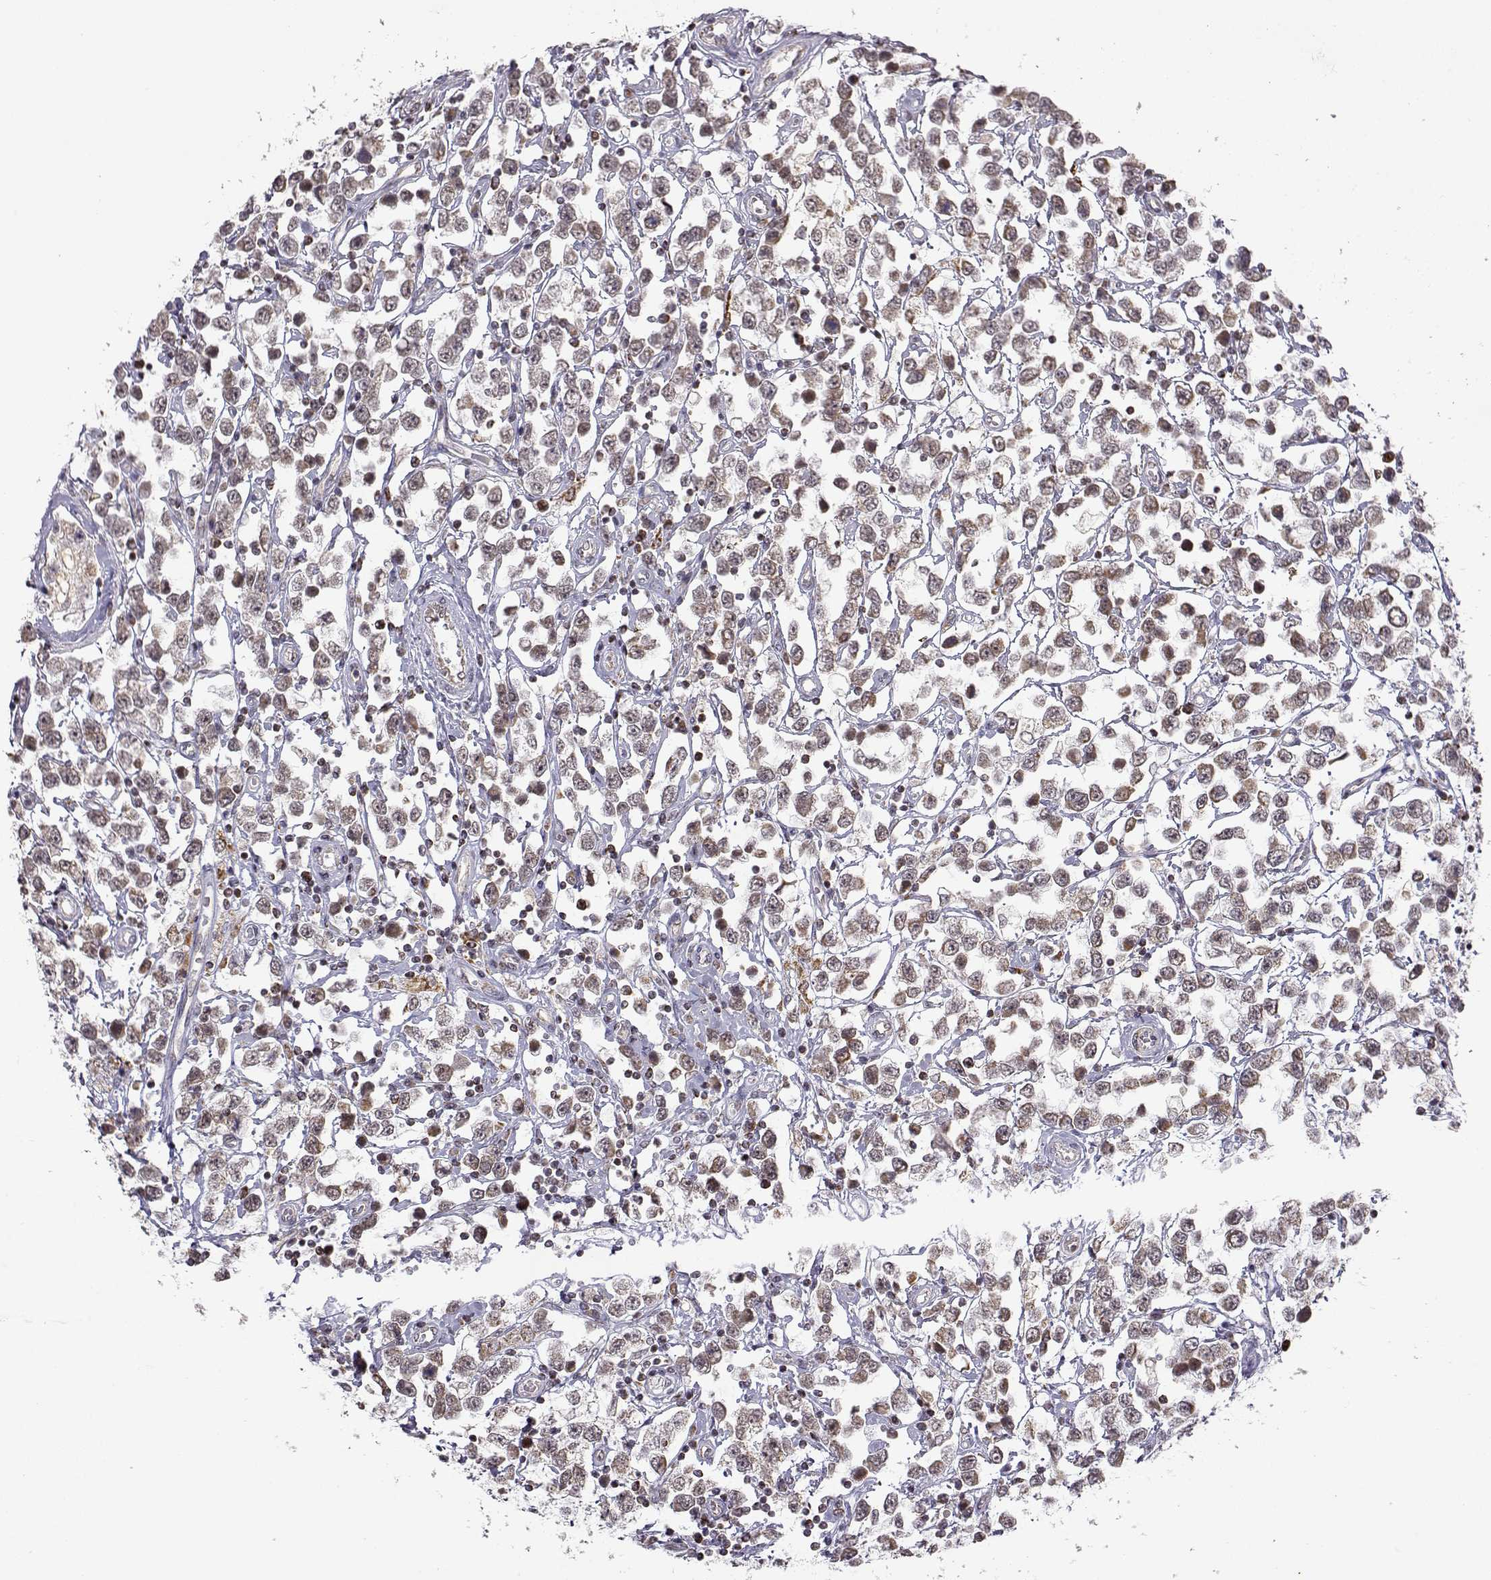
{"staining": {"intensity": "negative", "quantity": "none", "location": "none"}, "tissue": "testis cancer", "cell_type": "Tumor cells", "image_type": "cancer", "snomed": [{"axis": "morphology", "description": "Seminoma, NOS"}, {"axis": "topography", "description": "Testis"}], "caption": "A high-resolution histopathology image shows immunohistochemistry (IHC) staining of testis seminoma, which reveals no significant expression in tumor cells. (IHC, brightfield microscopy, high magnification).", "gene": "EXOG", "patient": {"sex": "male", "age": 34}}